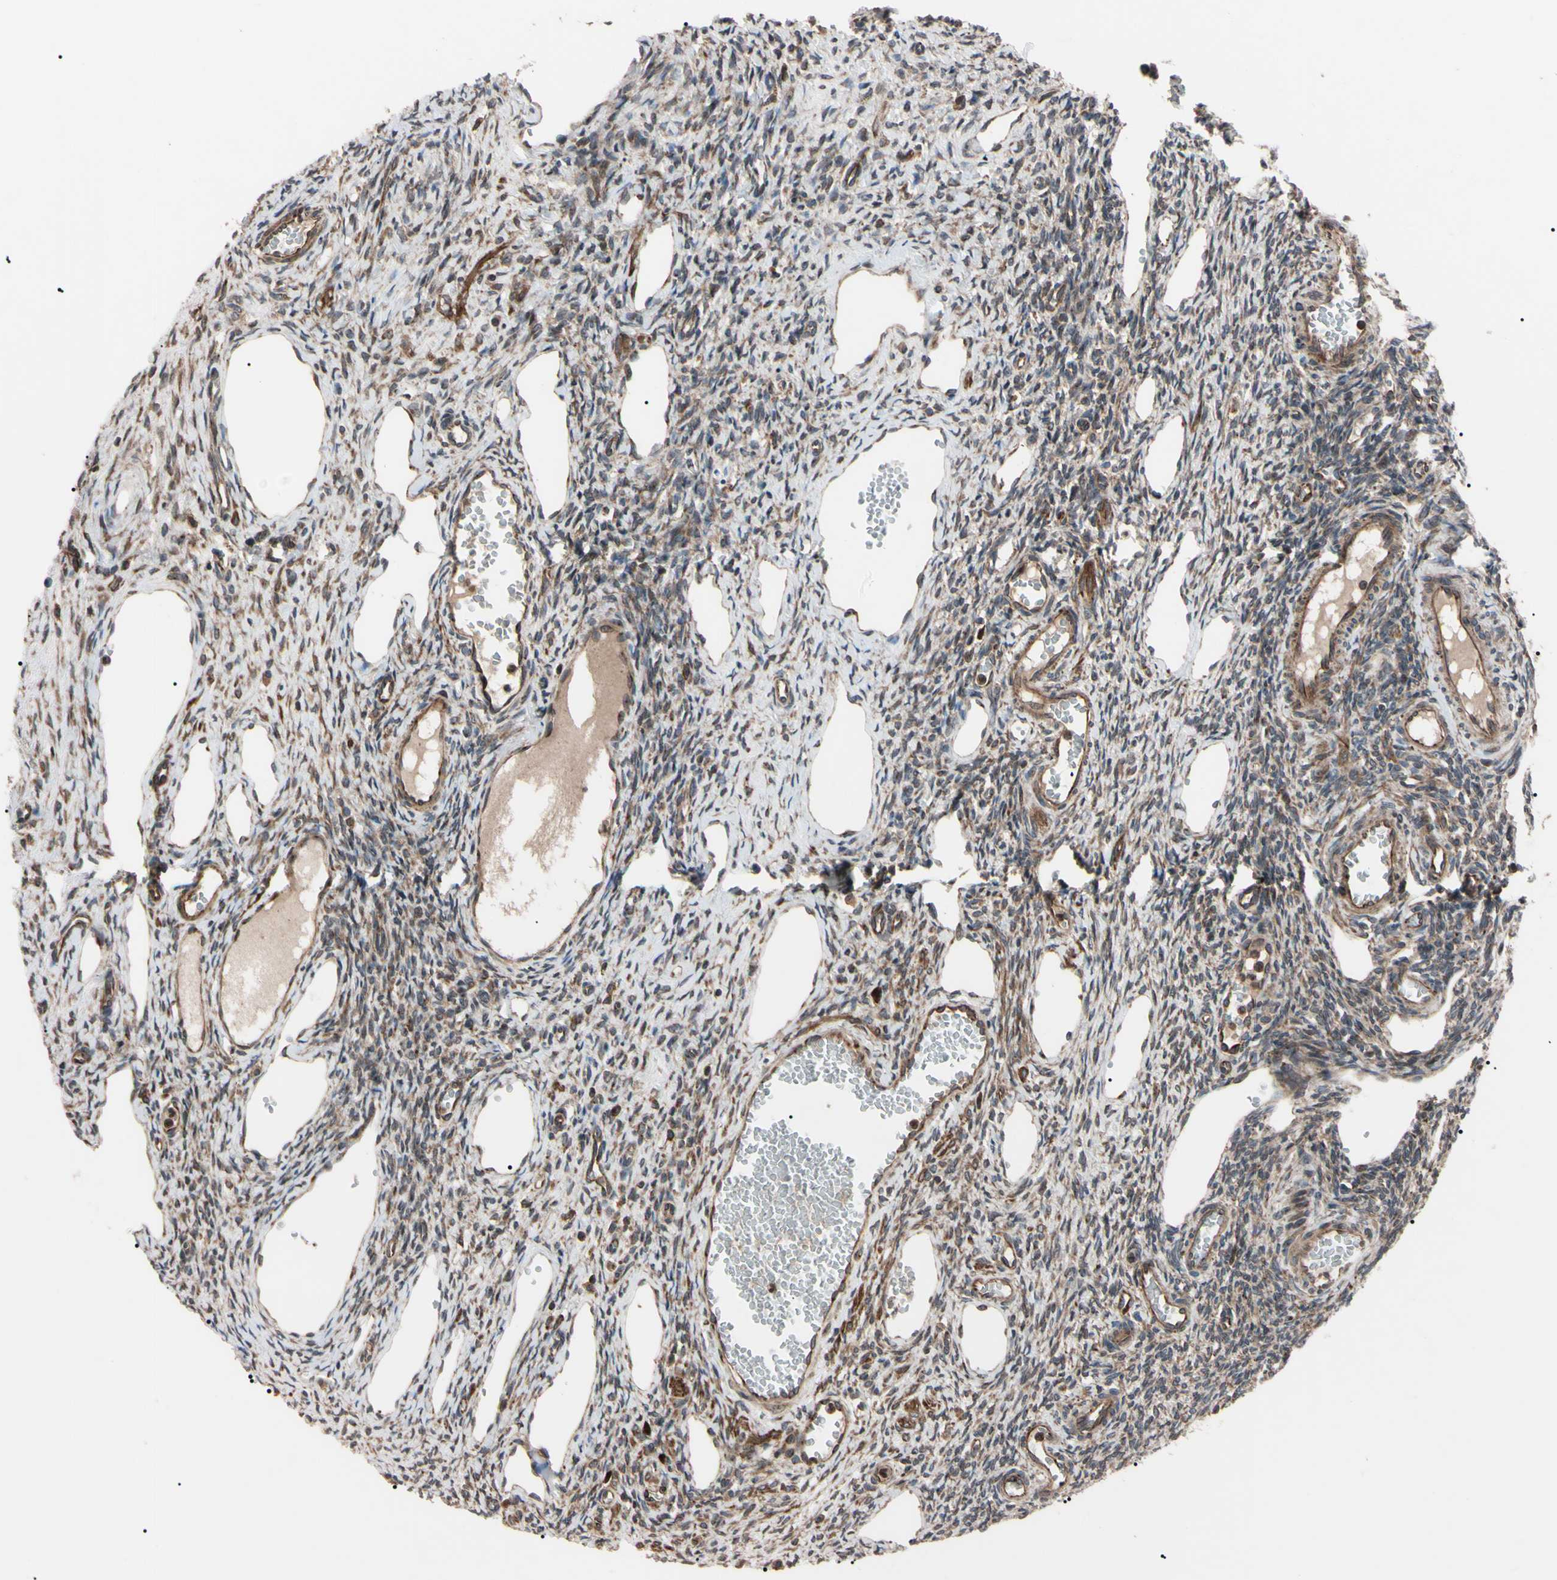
{"staining": {"intensity": "moderate", "quantity": ">75%", "location": "cytoplasmic/membranous"}, "tissue": "ovary", "cell_type": "Ovarian stroma cells", "image_type": "normal", "snomed": [{"axis": "morphology", "description": "Normal tissue, NOS"}, {"axis": "topography", "description": "Ovary"}], "caption": "This micrograph displays benign ovary stained with immunohistochemistry to label a protein in brown. The cytoplasmic/membranous of ovarian stroma cells show moderate positivity for the protein. Nuclei are counter-stained blue.", "gene": "GUCY1B1", "patient": {"sex": "female", "age": 33}}